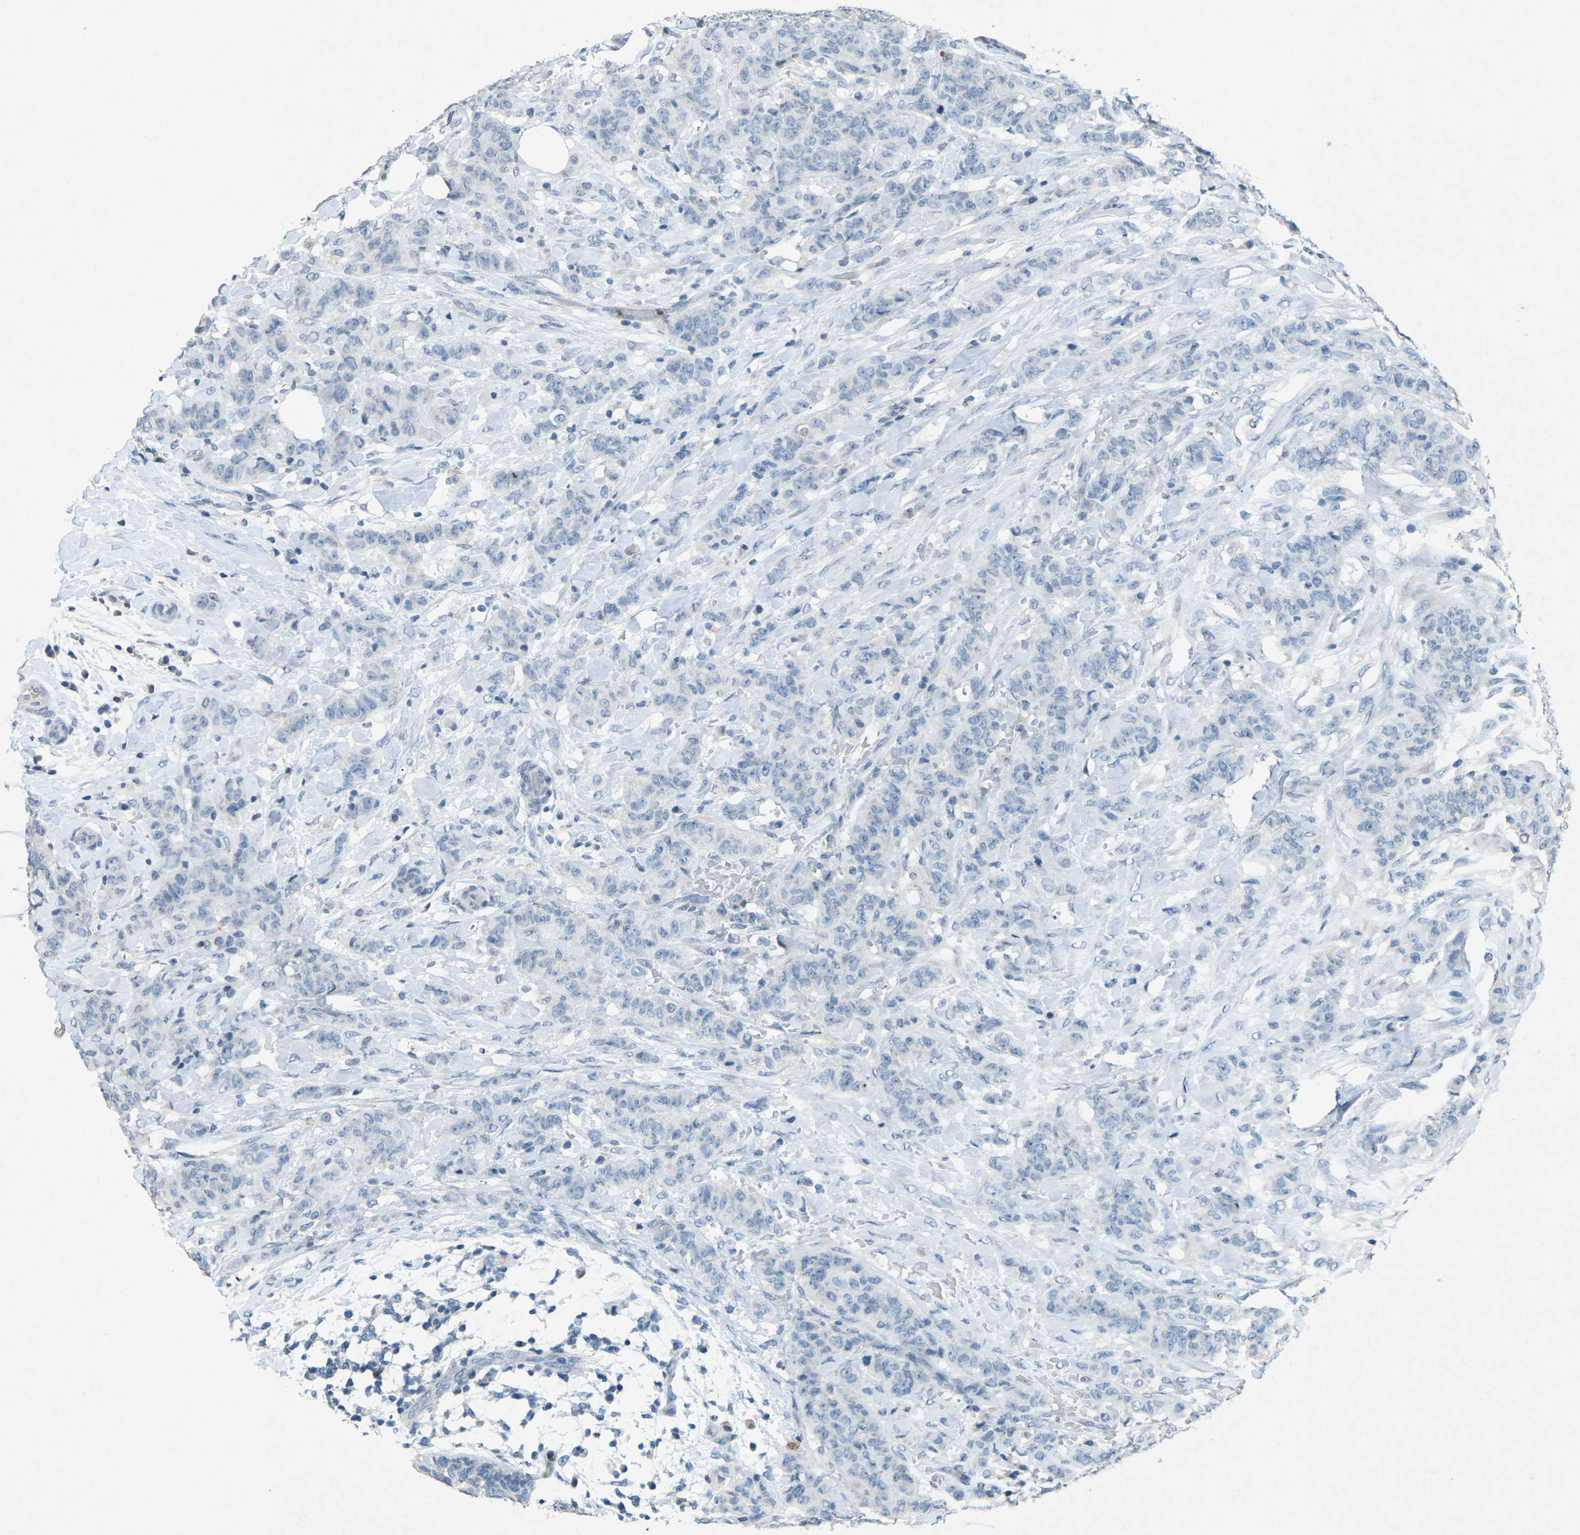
{"staining": {"intensity": "negative", "quantity": "none", "location": "none"}, "tissue": "breast cancer", "cell_type": "Tumor cells", "image_type": "cancer", "snomed": [{"axis": "morphology", "description": "Normal tissue, NOS"}, {"axis": "morphology", "description": "Duct carcinoma"}, {"axis": "topography", "description": "Breast"}], "caption": "DAB (3,3'-diaminobenzidine) immunohistochemical staining of breast invasive ductal carcinoma reveals no significant expression in tumor cells.", "gene": "A1BG", "patient": {"sex": "female", "age": 40}}